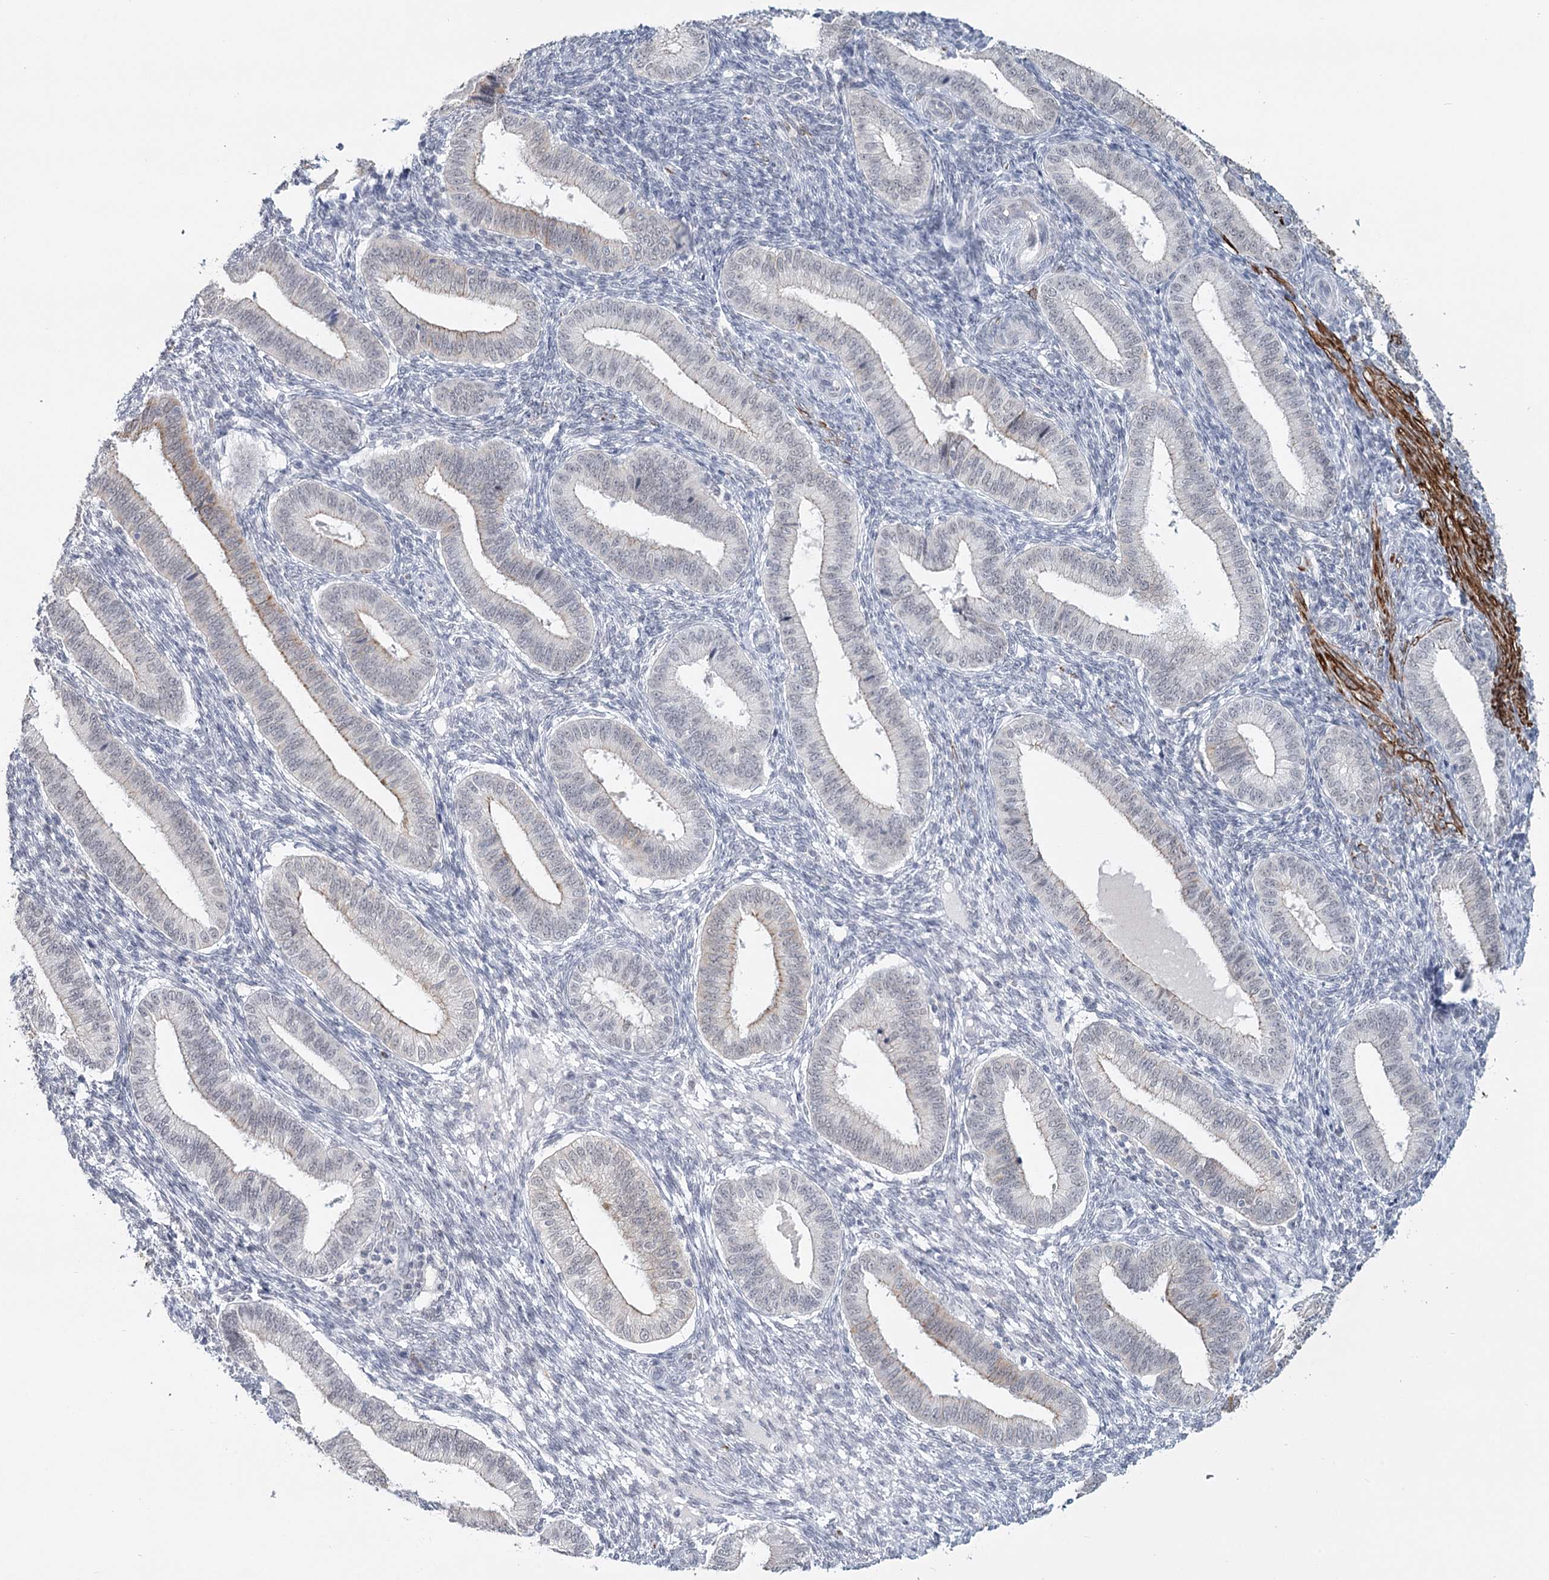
{"staining": {"intensity": "negative", "quantity": "none", "location": "none"}, "tissue": "endometrium", "cell_type": "Cells in endometrial stroma", "image_type": "normal", "snomed": [{"axis": "morphology", "description": "Normal tissue, NOS"}, {"axis": "topography", "description": "Endometrium"}], "caption": "This is an immunohistochemistry histopathology image of benign human endometrium. There is no positivity in cells in endometrial stroma.", "gene": "TMEM70", "patient": {"sex": "female", "age": 39}}